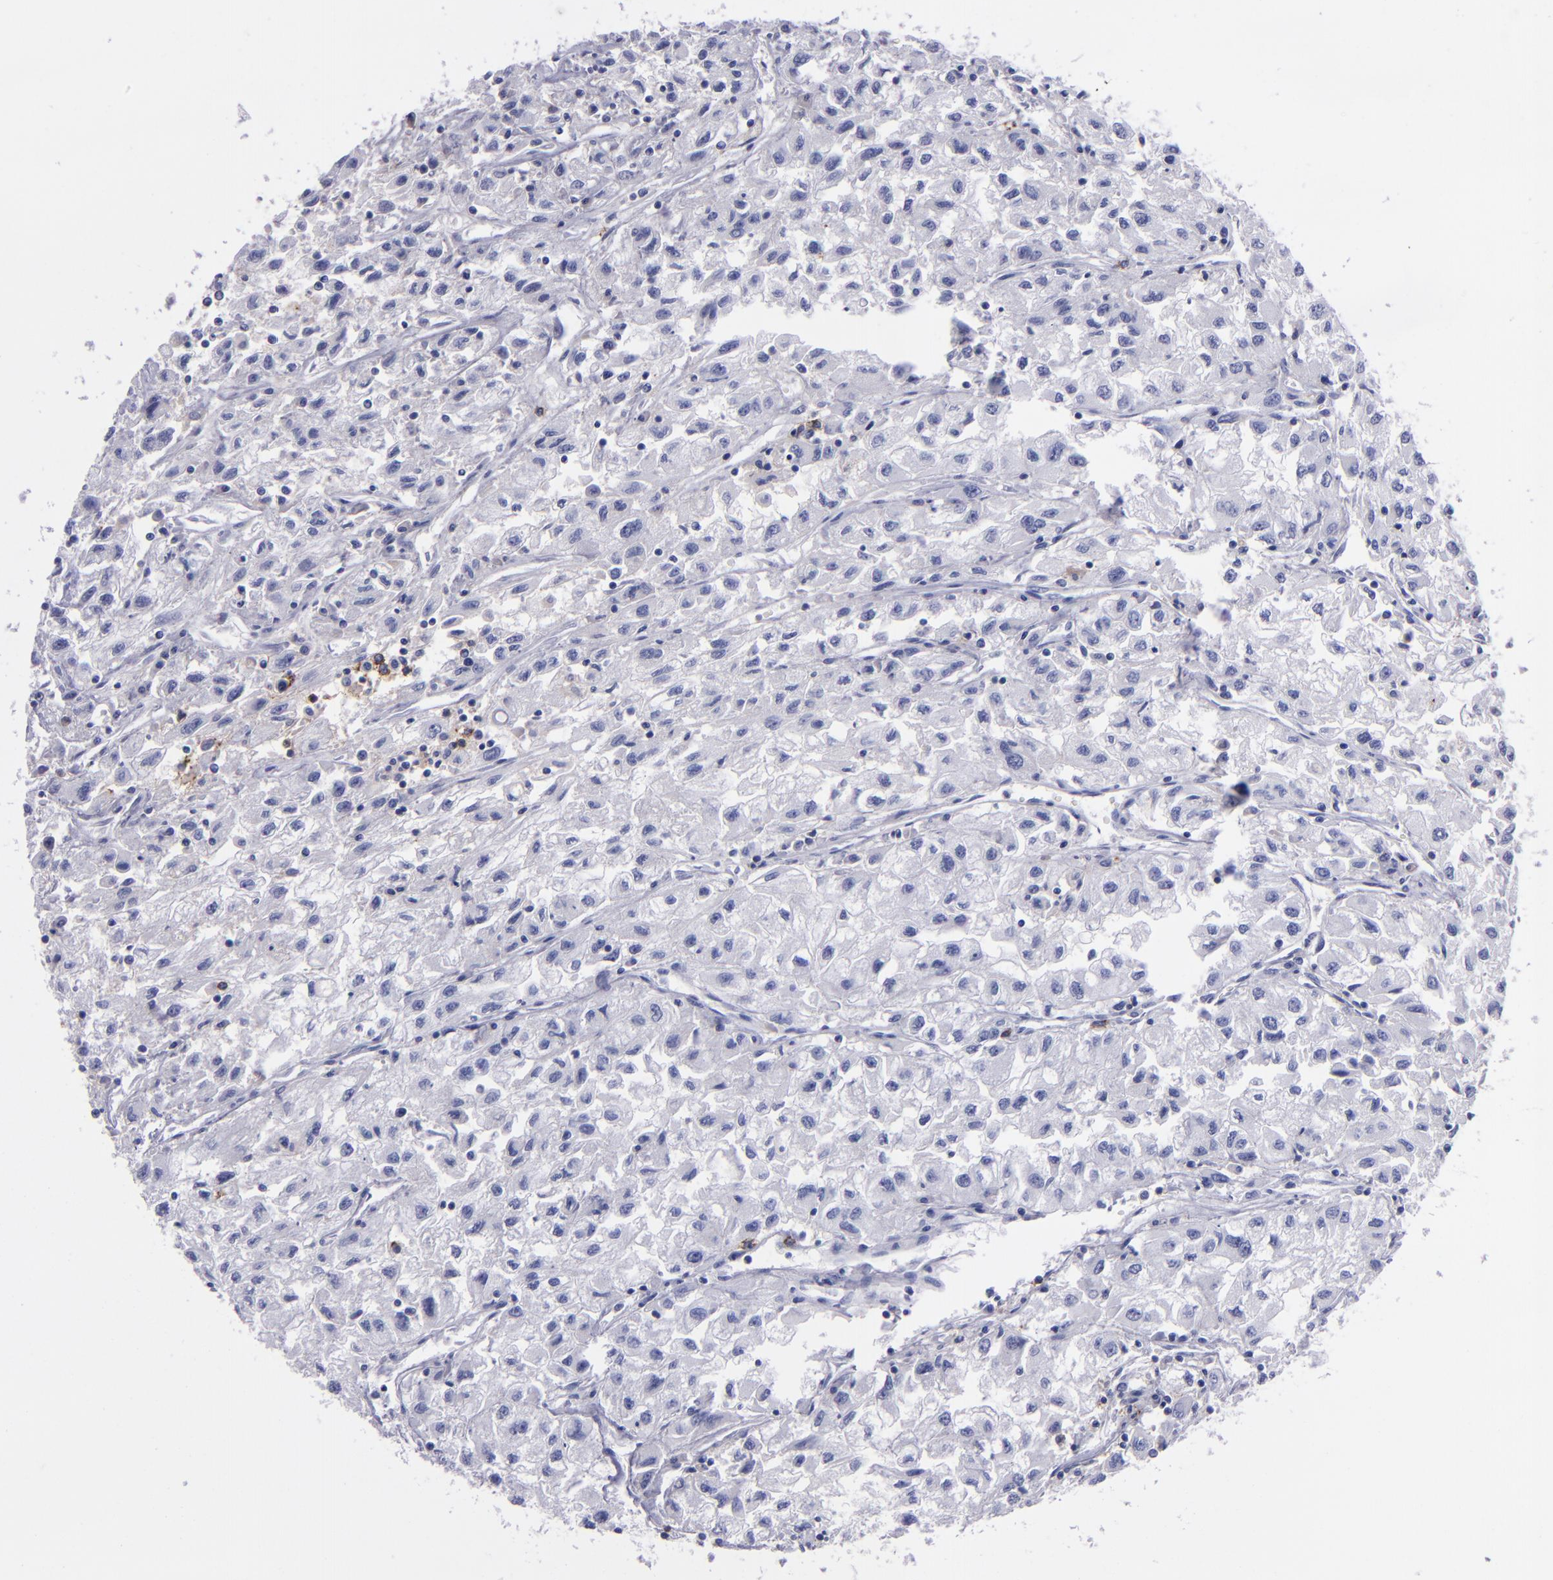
{"staining": {"intensity": "negative", "quantity": "none", "location": "none"}, "tissue": "renal cancer", "cell_type": "Tumor cells", "image_type": "cancer", "snomed": [{"axis": "morphology", "description": "Adenocarcinoma, NOS"}, {"axis": "topography", "description": "Kidney"}], "caption": "High power microscopy histopathology image of an IHC image of renal adenocarcinoma, revealing no significant expression in tumor cells.", "gene": "CD37", "patient": {"sex": "male", "age": 59}}